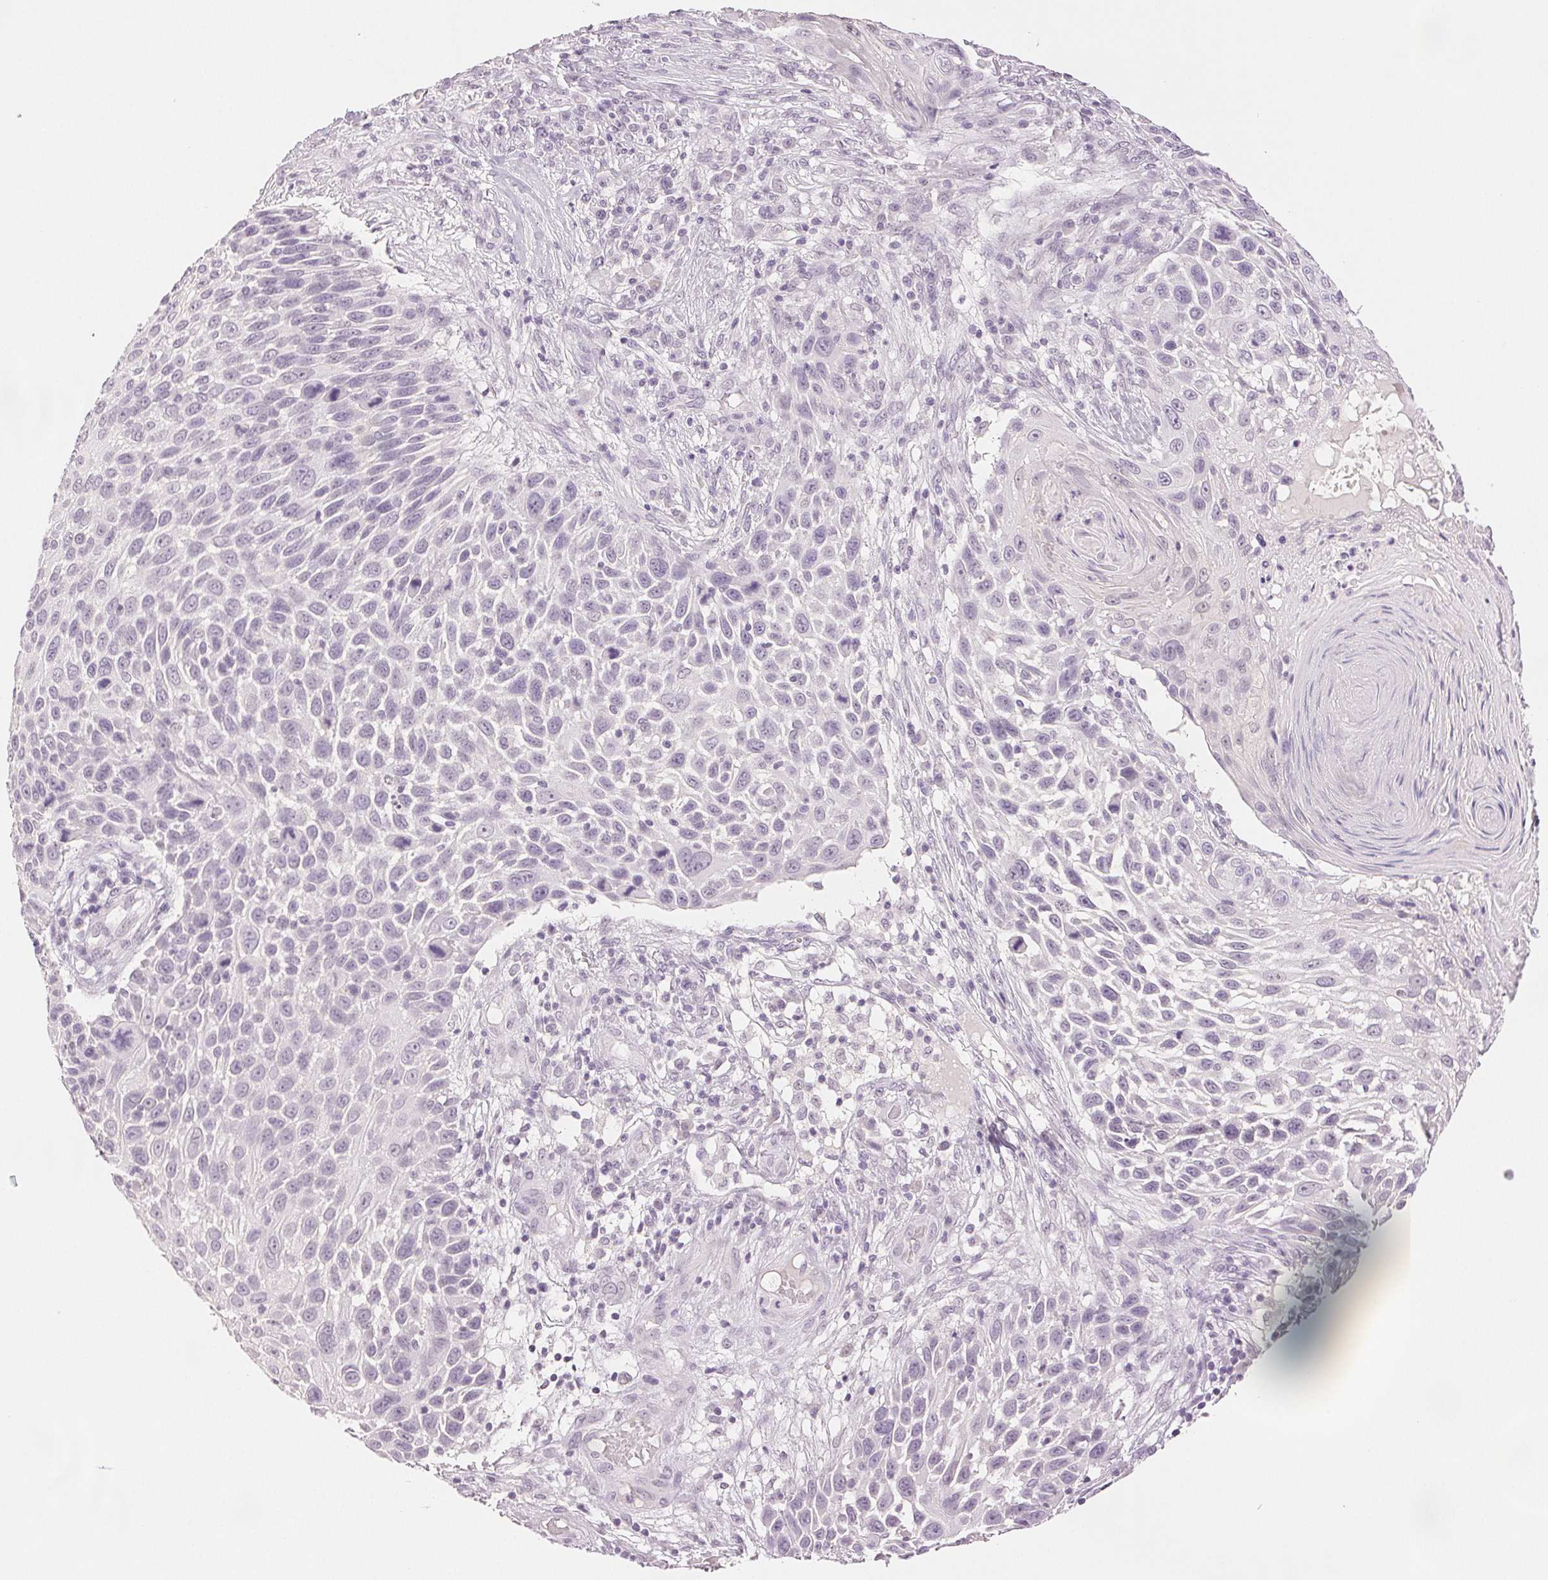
{"staining": {"intensity": "negative", "quantity": "none", "location": "none"}, "tissue": "skin cancer", "cell_type": "Tumor cells", "image_type": "cancer", "snomed": [{"axis": "morphology", "description": "Squamous cell carcinoma, NOS"}, {"axis": "topography", "description": "Skin"}], "caption": "This is an immunohistochemistry (IHC) histopathology image of human skin cancer (squamous cell carcinoma). There is no expression in tumor cells.", "gene": "SCGN", "patient": {"sex": "male", "age": 92}}